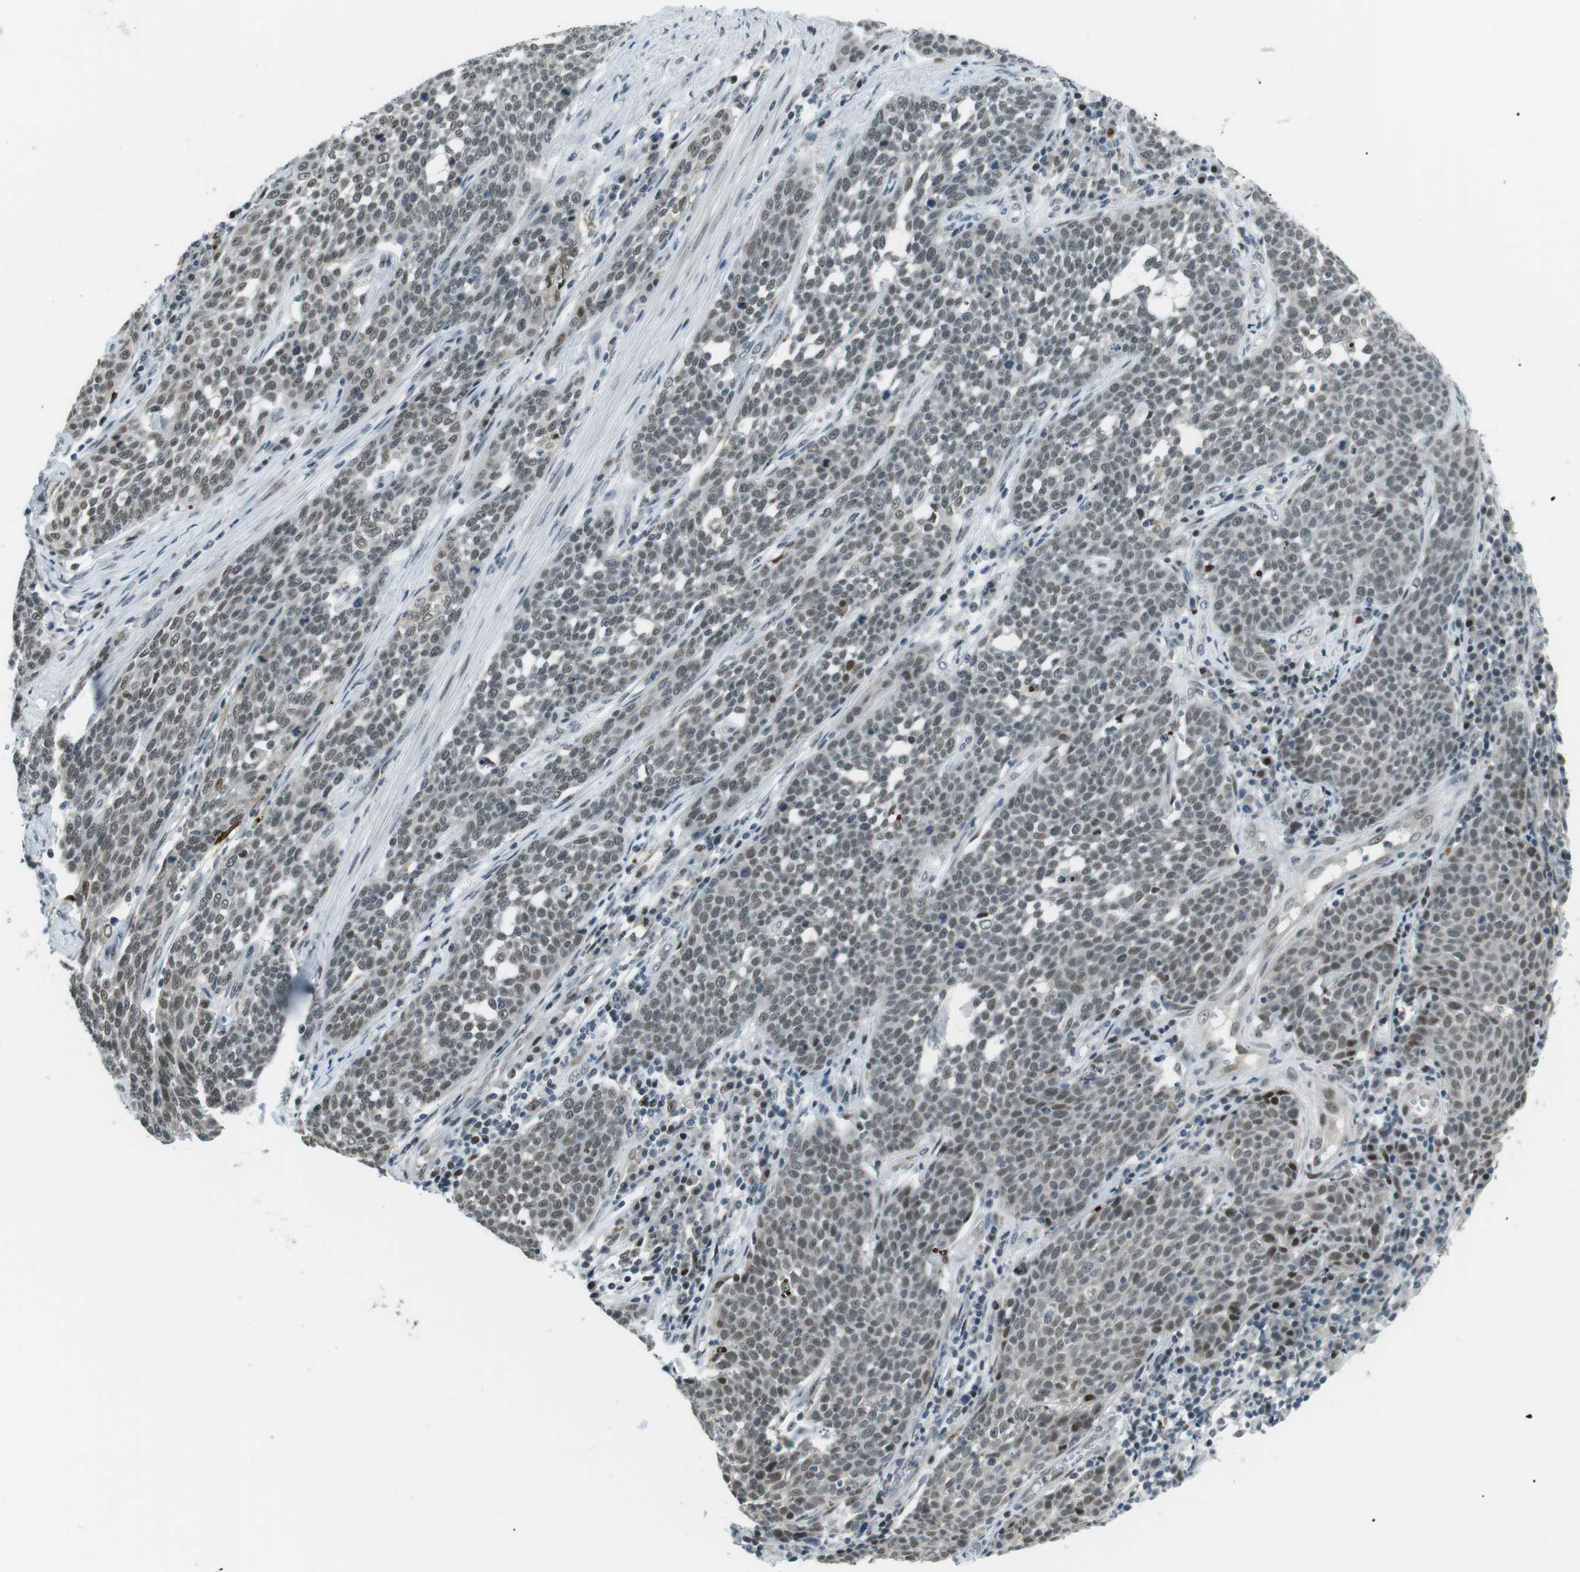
{"staining": {"intensity": "weak", "quantity": "25%-75%", "location": "nuclear"}, "tissue": "cervical cancer", "cell_type": "Tumor cells", "image_type": "cancer", "snomed": [{"axis": "morphology", "description": "Squamous cell carcinoma, NOS"}, {"axis": "topography", "description": "Cervix"}], "caption": "Immunohistochemistry histopathology image of neoplastic tissue: human squamous cell carcinoma (cervical) stained using IHC shows low levels of weak protein expression localized specifically in the nuclear of tumor cells, appearing as a nuclear brown color.", "gene": "PJA1", "patient": {"sex": "female", "age": 34}}